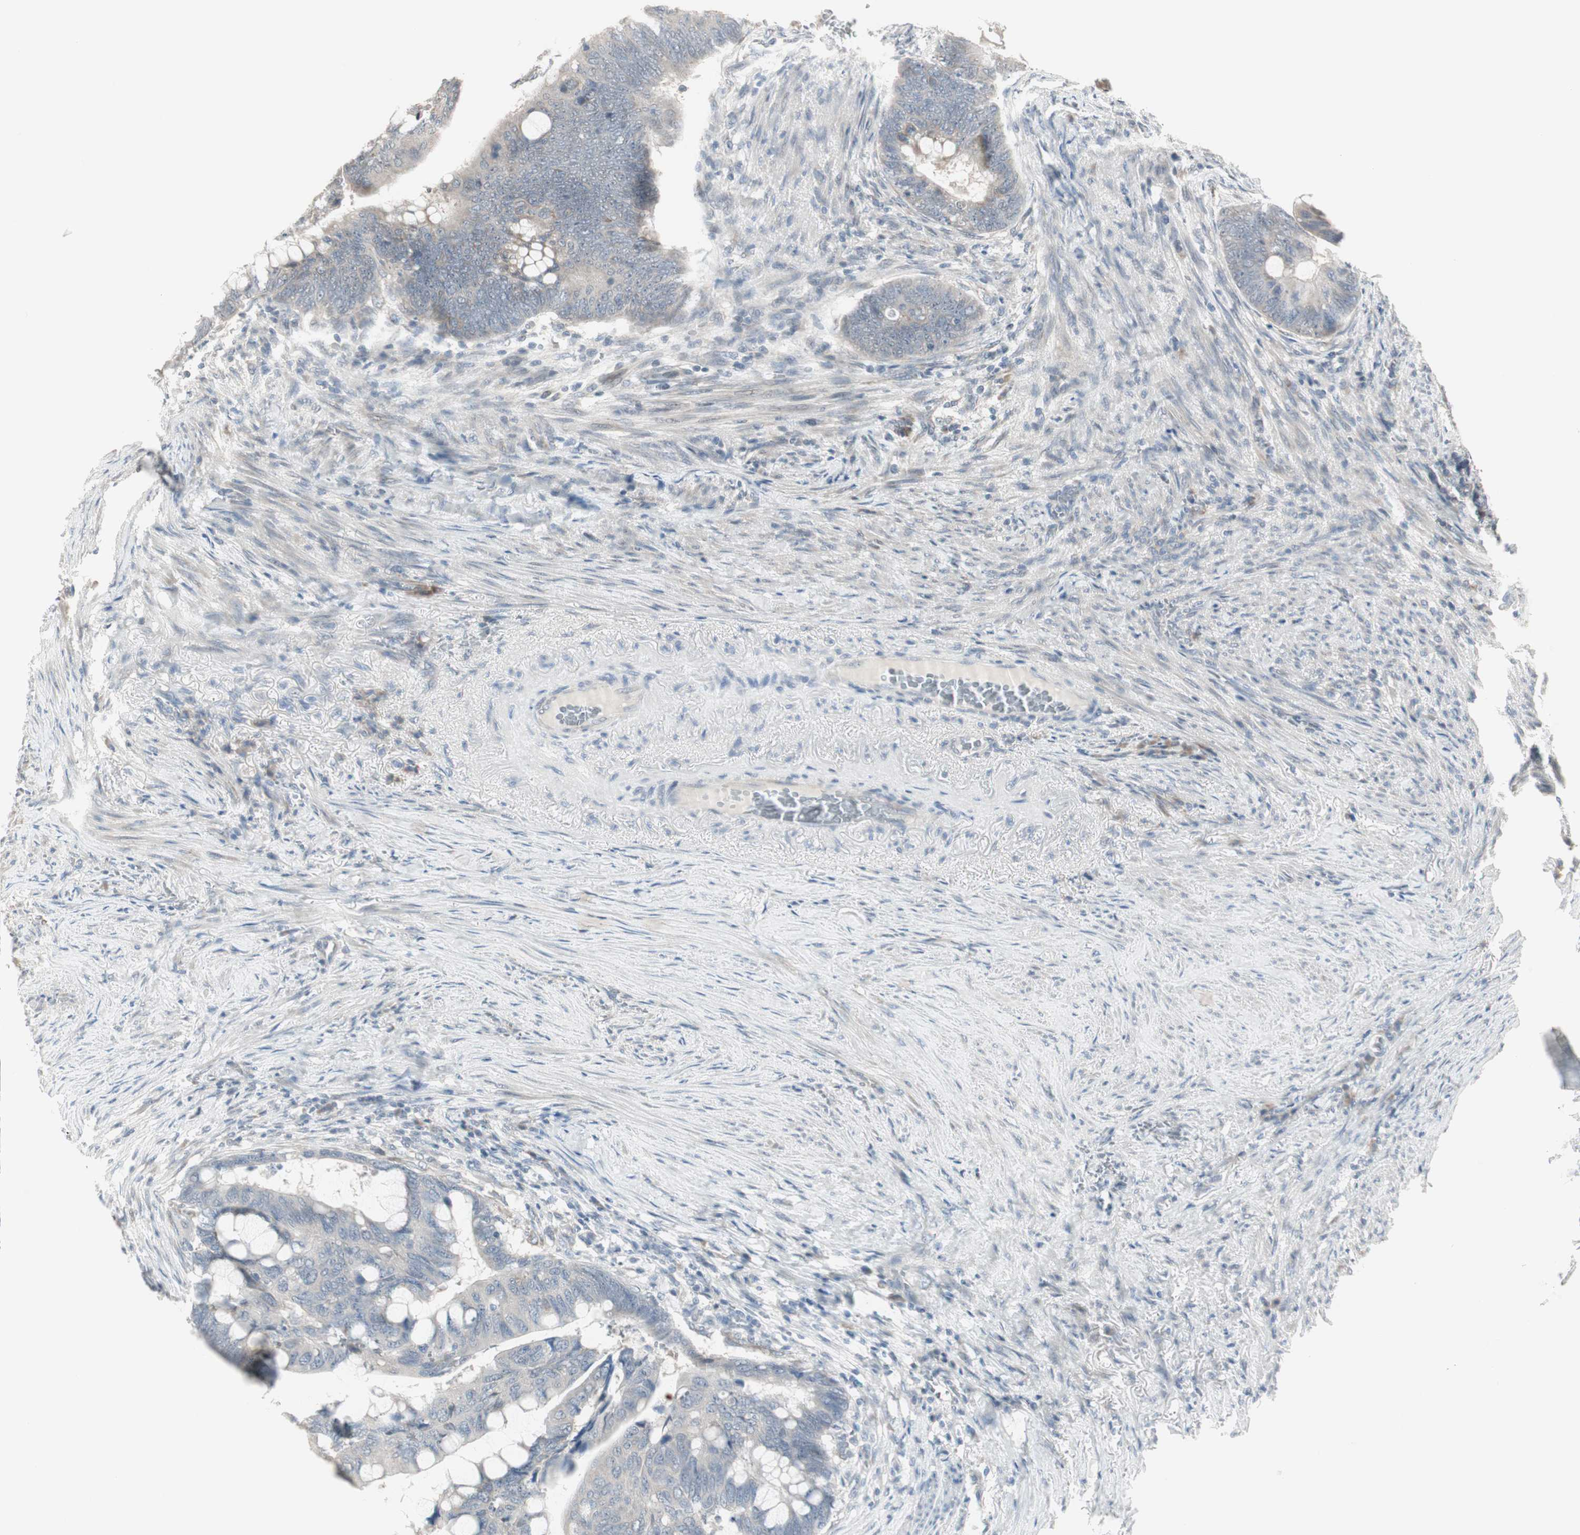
{"staining": {"intensity": "weak", "quantity": "25%-75%", "location": "cytoplasmic/membranous"}, "tissue": "colorectal cancer", "cell_type": "Tumor cells", "image_type": "cancer", "snomed": [{"axis": "morphology", "description": "Normal tissue, NOS"}, {"axis": "morphology", "description": "Adenocarcinoma, NOS"}, {"axis": "topography", "description": "Rectum"}, {"axis": "topography", "description": "Peripheral nerve tissue"}], "caption": "Immunohistochemistry (IHC) (DAB) staining of human colorectal adenocarcinoma displays weak cytoplasmic/membranous protein positivity in approximately 25%-75% of tumor cells.", "gene": "PDZK1", "patient": {"sex": "male", "age": 92}}